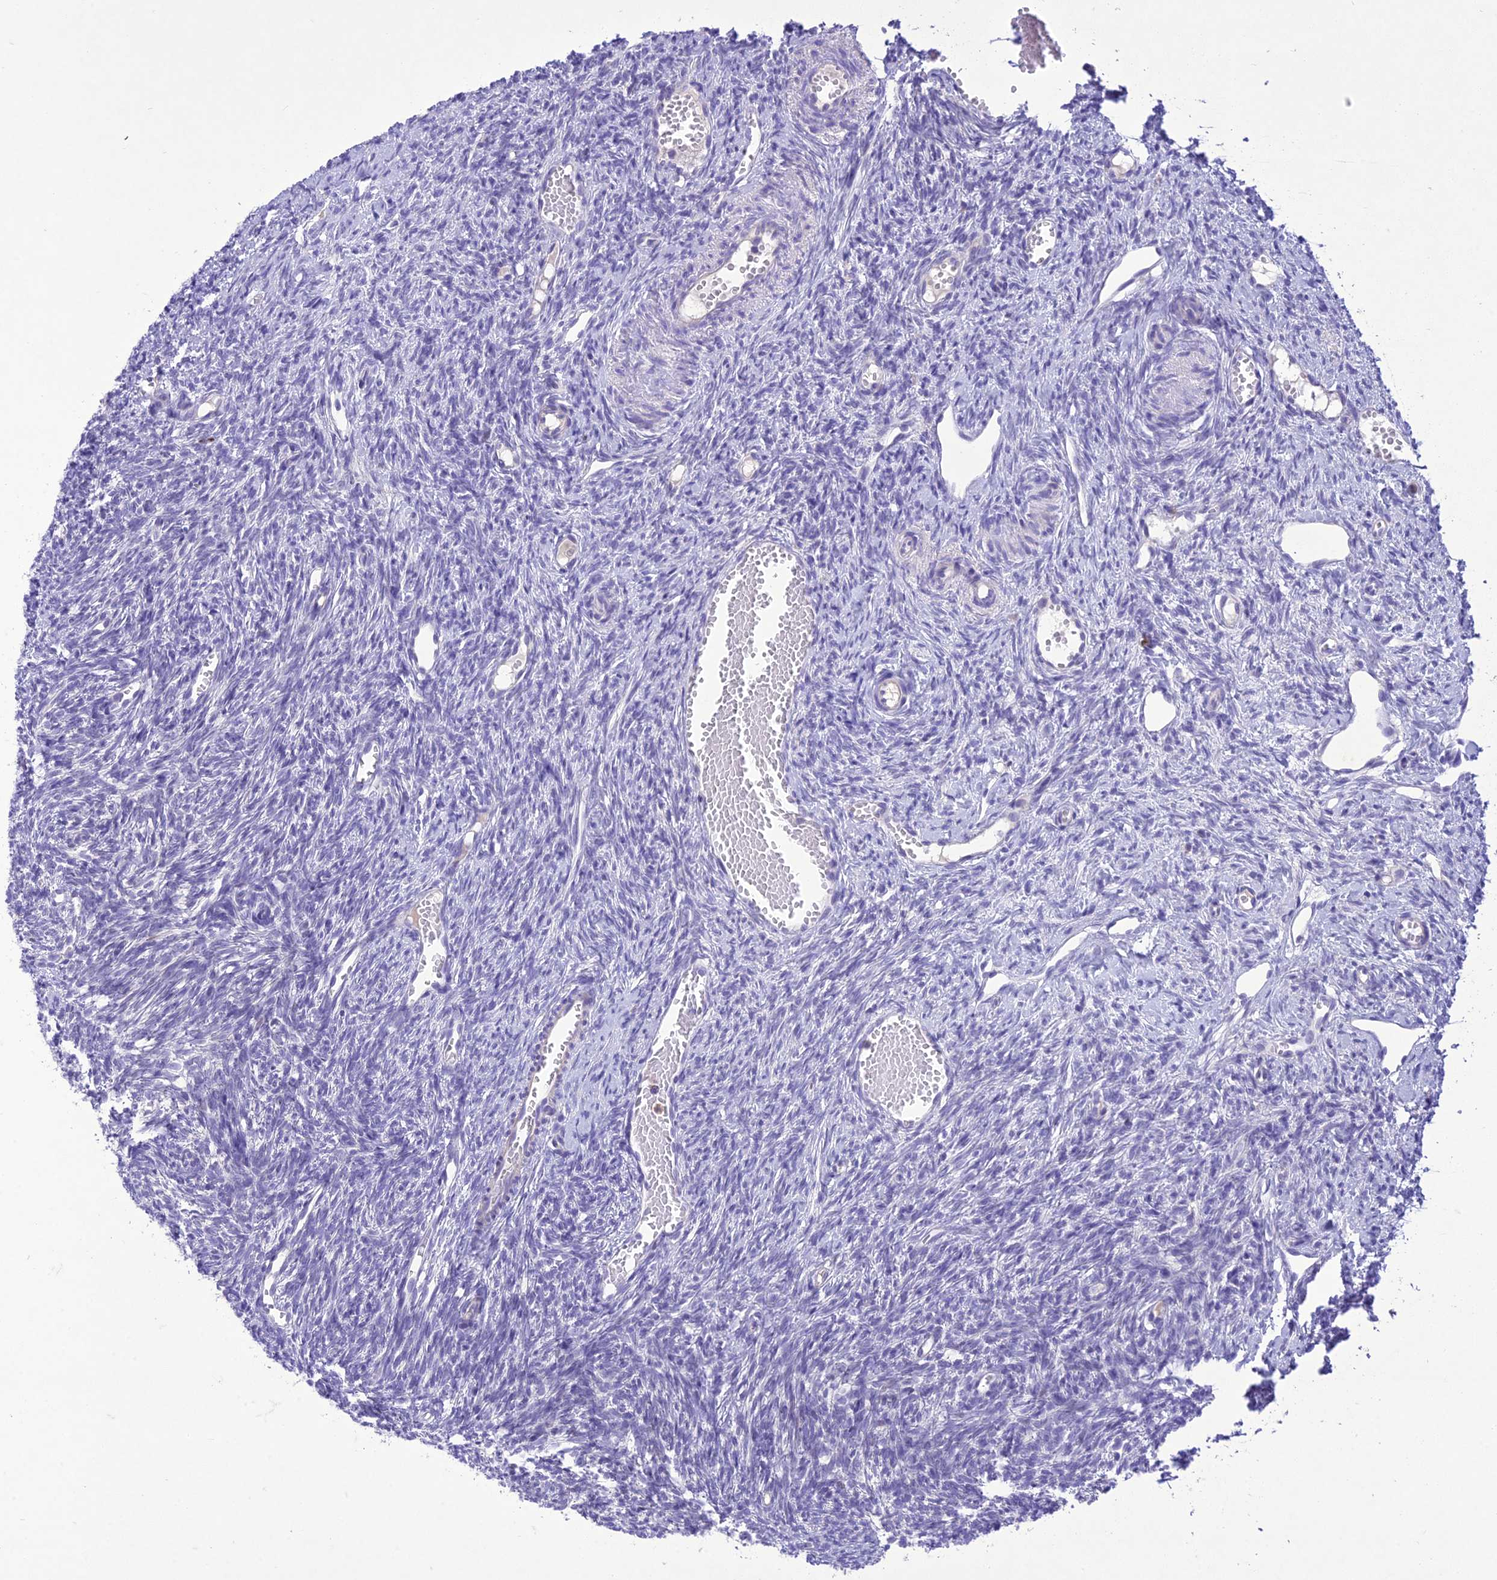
{"staining": {"intensity": "negative", "quantity": "none", "location": "none"}, "tissue": "ovary", "cell_type": "Ovarian stroma cells", "image_type": "normal", "snomed": [{"axis": "morphology", "description": "Normal tissue, NOS"}, {"axis": "topography", "description": "Ovary"}], "caption": "A high-resolution photomicrograph shows immunohistochemistry (IHC) staining of normal ovary, which exhibits no significant expression in ovarian stroma cells. (DAB immunohistochemistry (IHC) with hematoxylin counter stain).", "gene": "SLC13A5", "patient": {"sex": "female", "age": 51}}